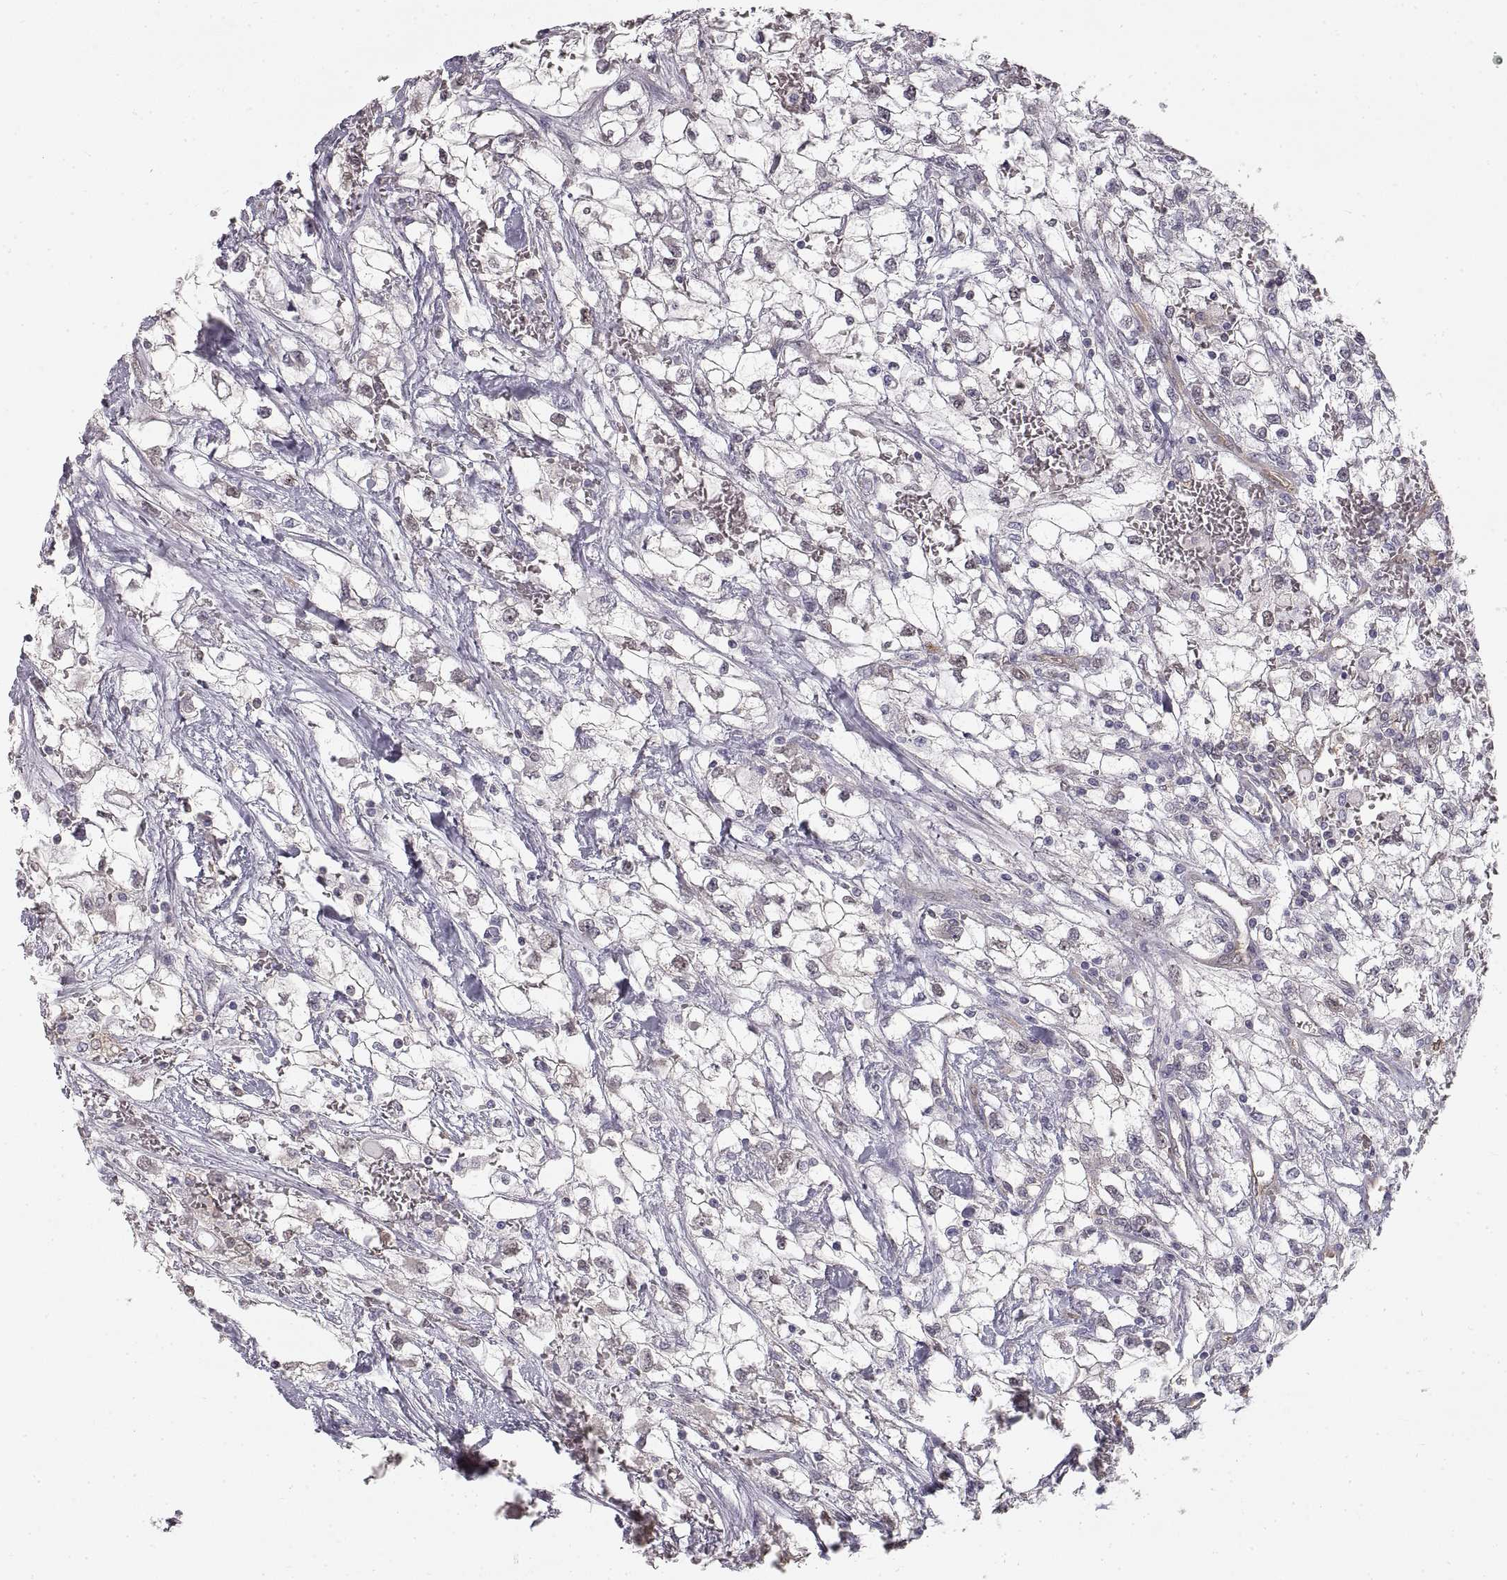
{"staining": {"intensity": "negative", "quantity": "none", "location": "none"}, "tissue": "renal cancer", "cell_type": "Tumor cells", "image_type": "cancer", "snomed": [{"axis": "morphology", "description": "Adenocarcinoma, NOS"}, {"axis": "topography", "description": "Kidney"}], "caption": "This is a histopathology image of immunohistochemistry (IHC) staining of renal cancer (adenocarcinoma), which shows no staining in tumor cells.", "gene": "HSP90AB1", "patient": {"sex": "male", "age": 59}}